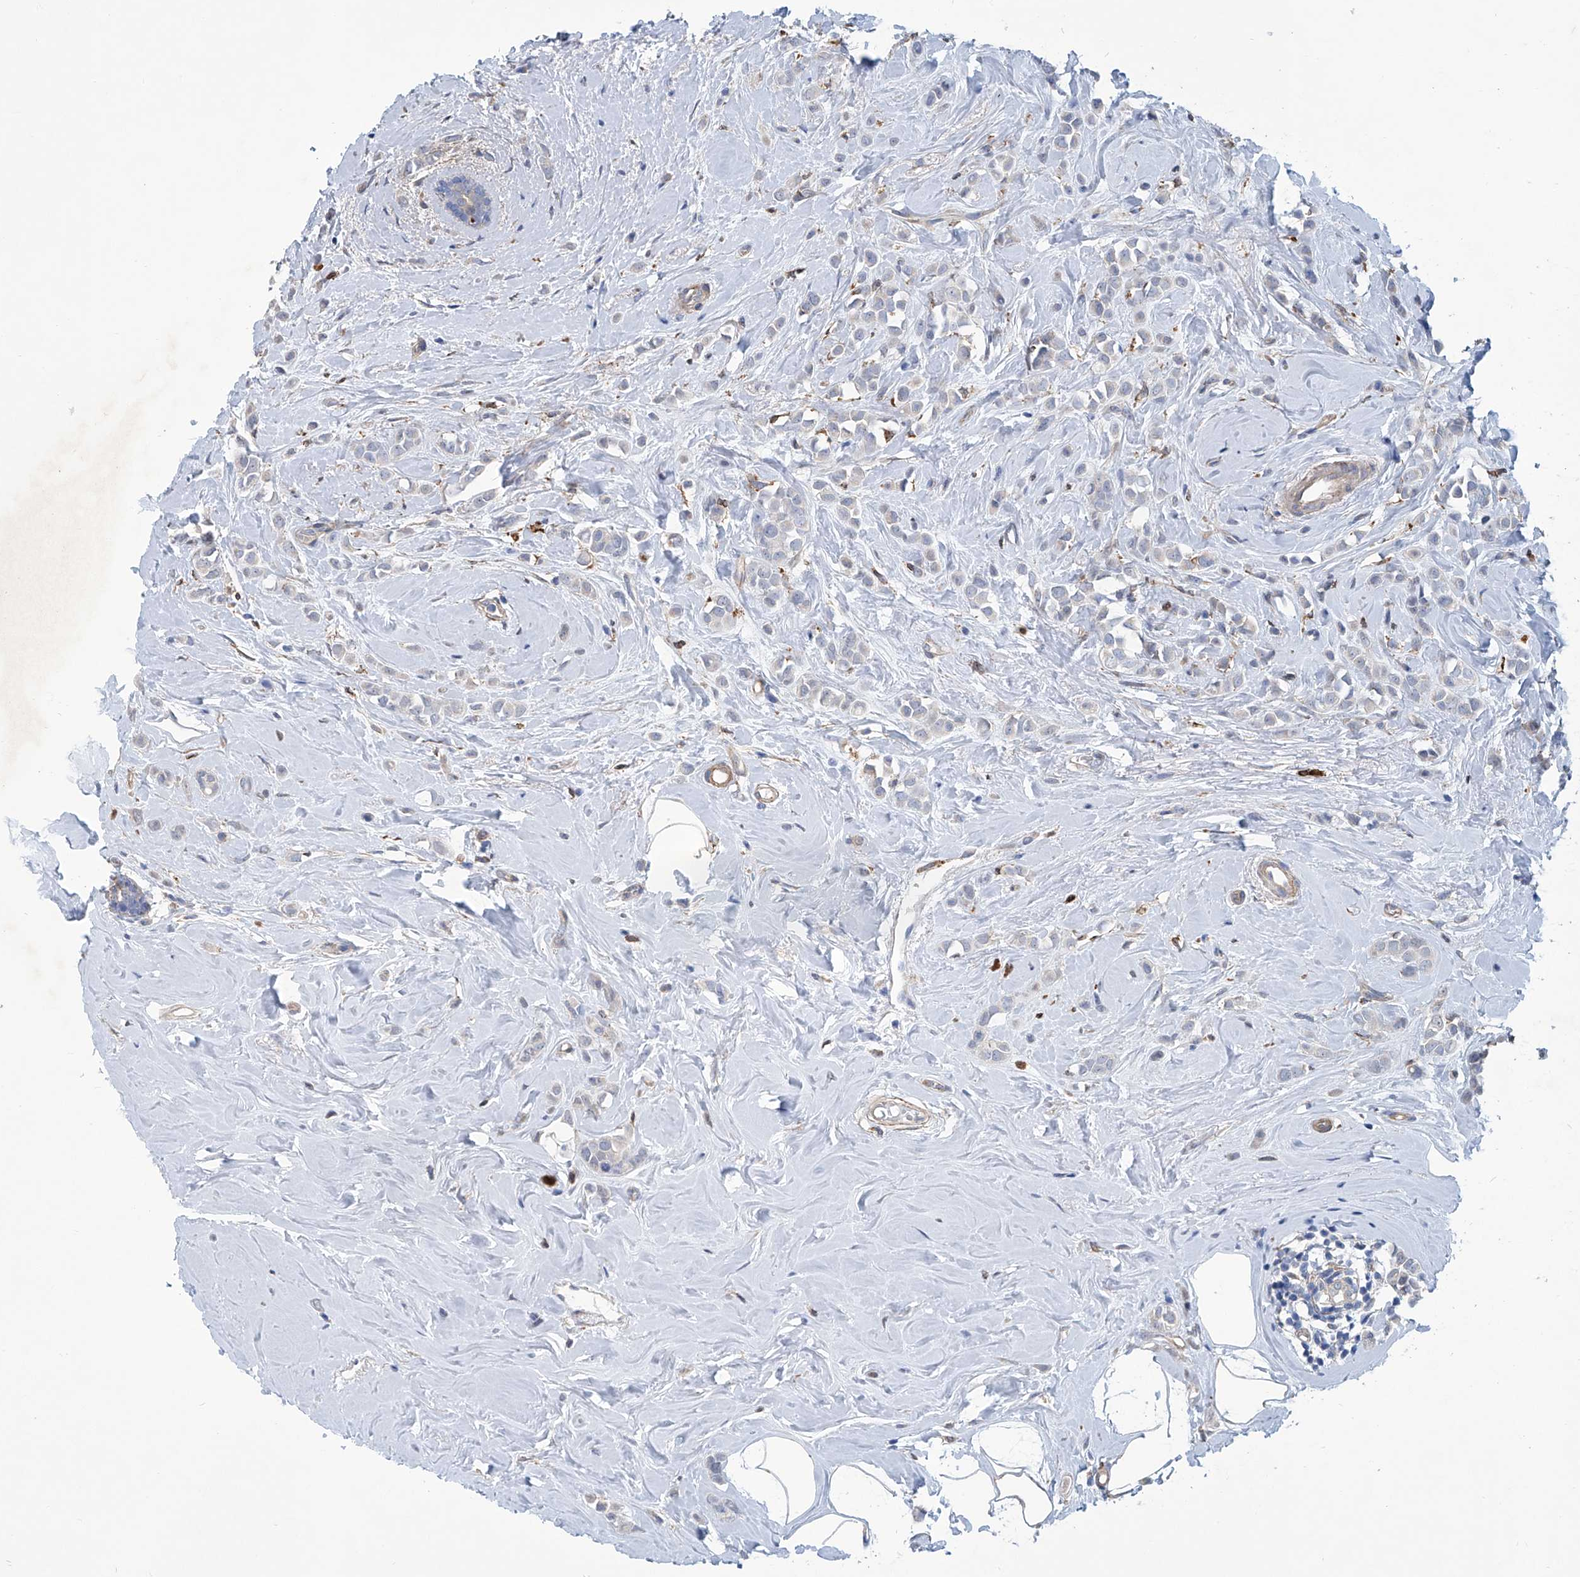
{"staining": {"intensity": "negative", "quantity": "none", "location": "none"}, "tissue": "breast cancer", "cell_type": "Tumor cells", "image_type": "cancer", "snomed": [{"axis": "morphology", "description": "Lobular carcinoma"}, {"axis": "topography", "description": "Breast"}], "caption": "Immunohistochemistry (IHC) photomicrograph of lobular carcinoma (breast) stained for a protein (brown), which displays no expression in tumor cells.", "gene": "TNN", "patient": {"sex": "female", "age": 47}}